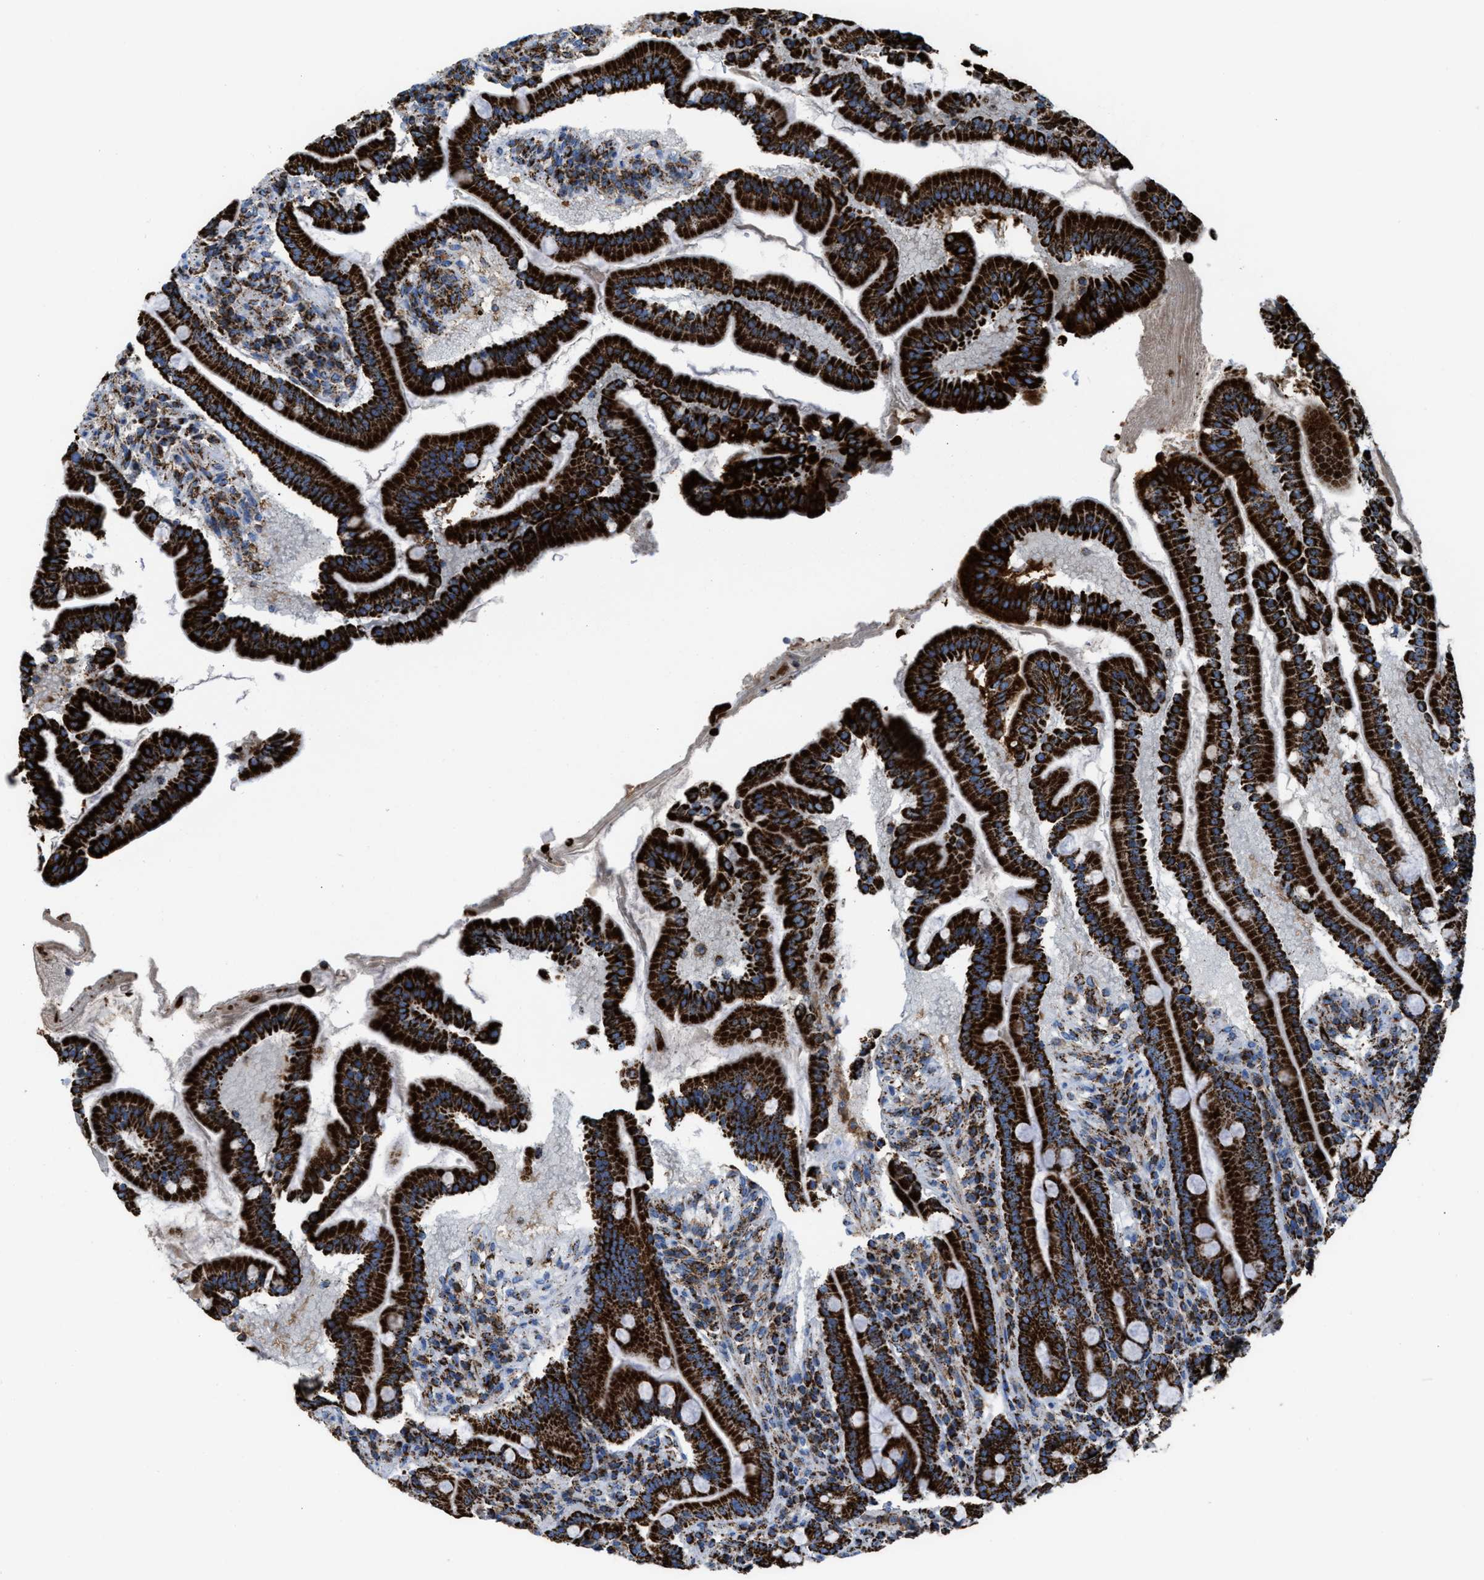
{"staining": {"intensity": "strong", "quantity": ">75%", "location": "cytoplasmic/membranous"}, "tissue": "duodenum", "cell_type": "Glandular cells", "image_type": "normal", "snomed": [{"axis": "morphology", "description": "Normal tissue, NOS"}, {"axis": "topography", "description": "Duodenum"}], "caption": "Immunohistochemistry (IHC) staining of normal duodenum, which exhibits high levels of strong cytoplasmic/membranous positivity in approximately >75% of glandular cells indicating strong cytoplasmic/membranous protein staining. The staining was performed using DAB (3,3'-diaminobenzidine) (brown) for protein detection and nuclei were counterstained in hematoxylin (blue).", "gene": "ECHS1", "patient": {"sex": "male", "age": 50}}